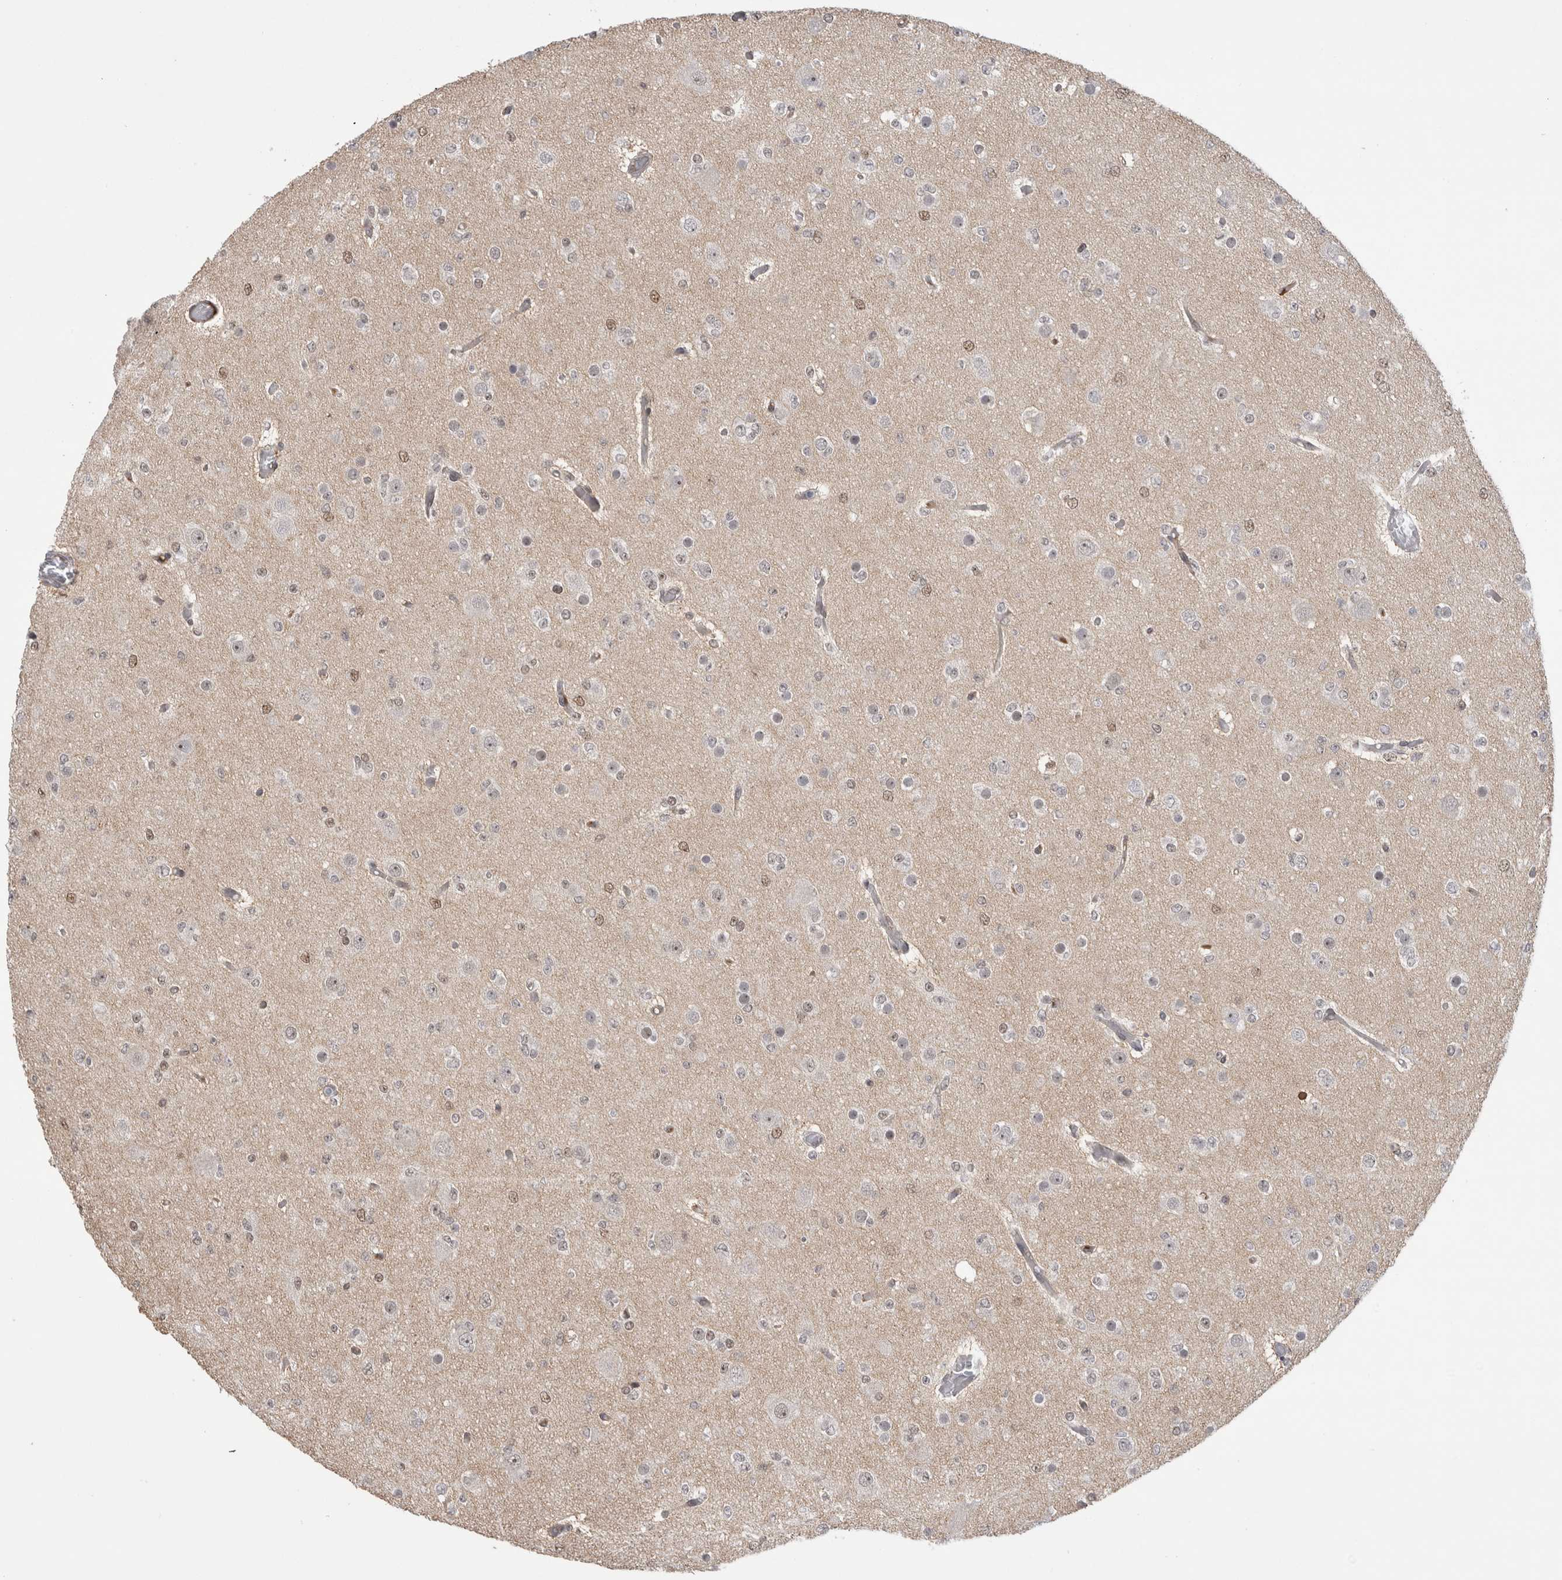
{"staining": {"intensity": "moderate", "quantity": "25%-75%", "location": "nuclear"}, "tissue": "glioma", "cell_type": "Tumor cells", "image_type": "cancer", "snomed": [{"axis": "morphology", "description": "Glioma, malignant, Low grade"}, {"axis": "topography", "description": "Brain"}], "caption": "Protein staining shows moderate nuclear expression in about 25%-75% of tumor cells in malignant glioma (low-grade).", "gene": "ZNF24", "patient": {"sex": "female", "age": 22}}